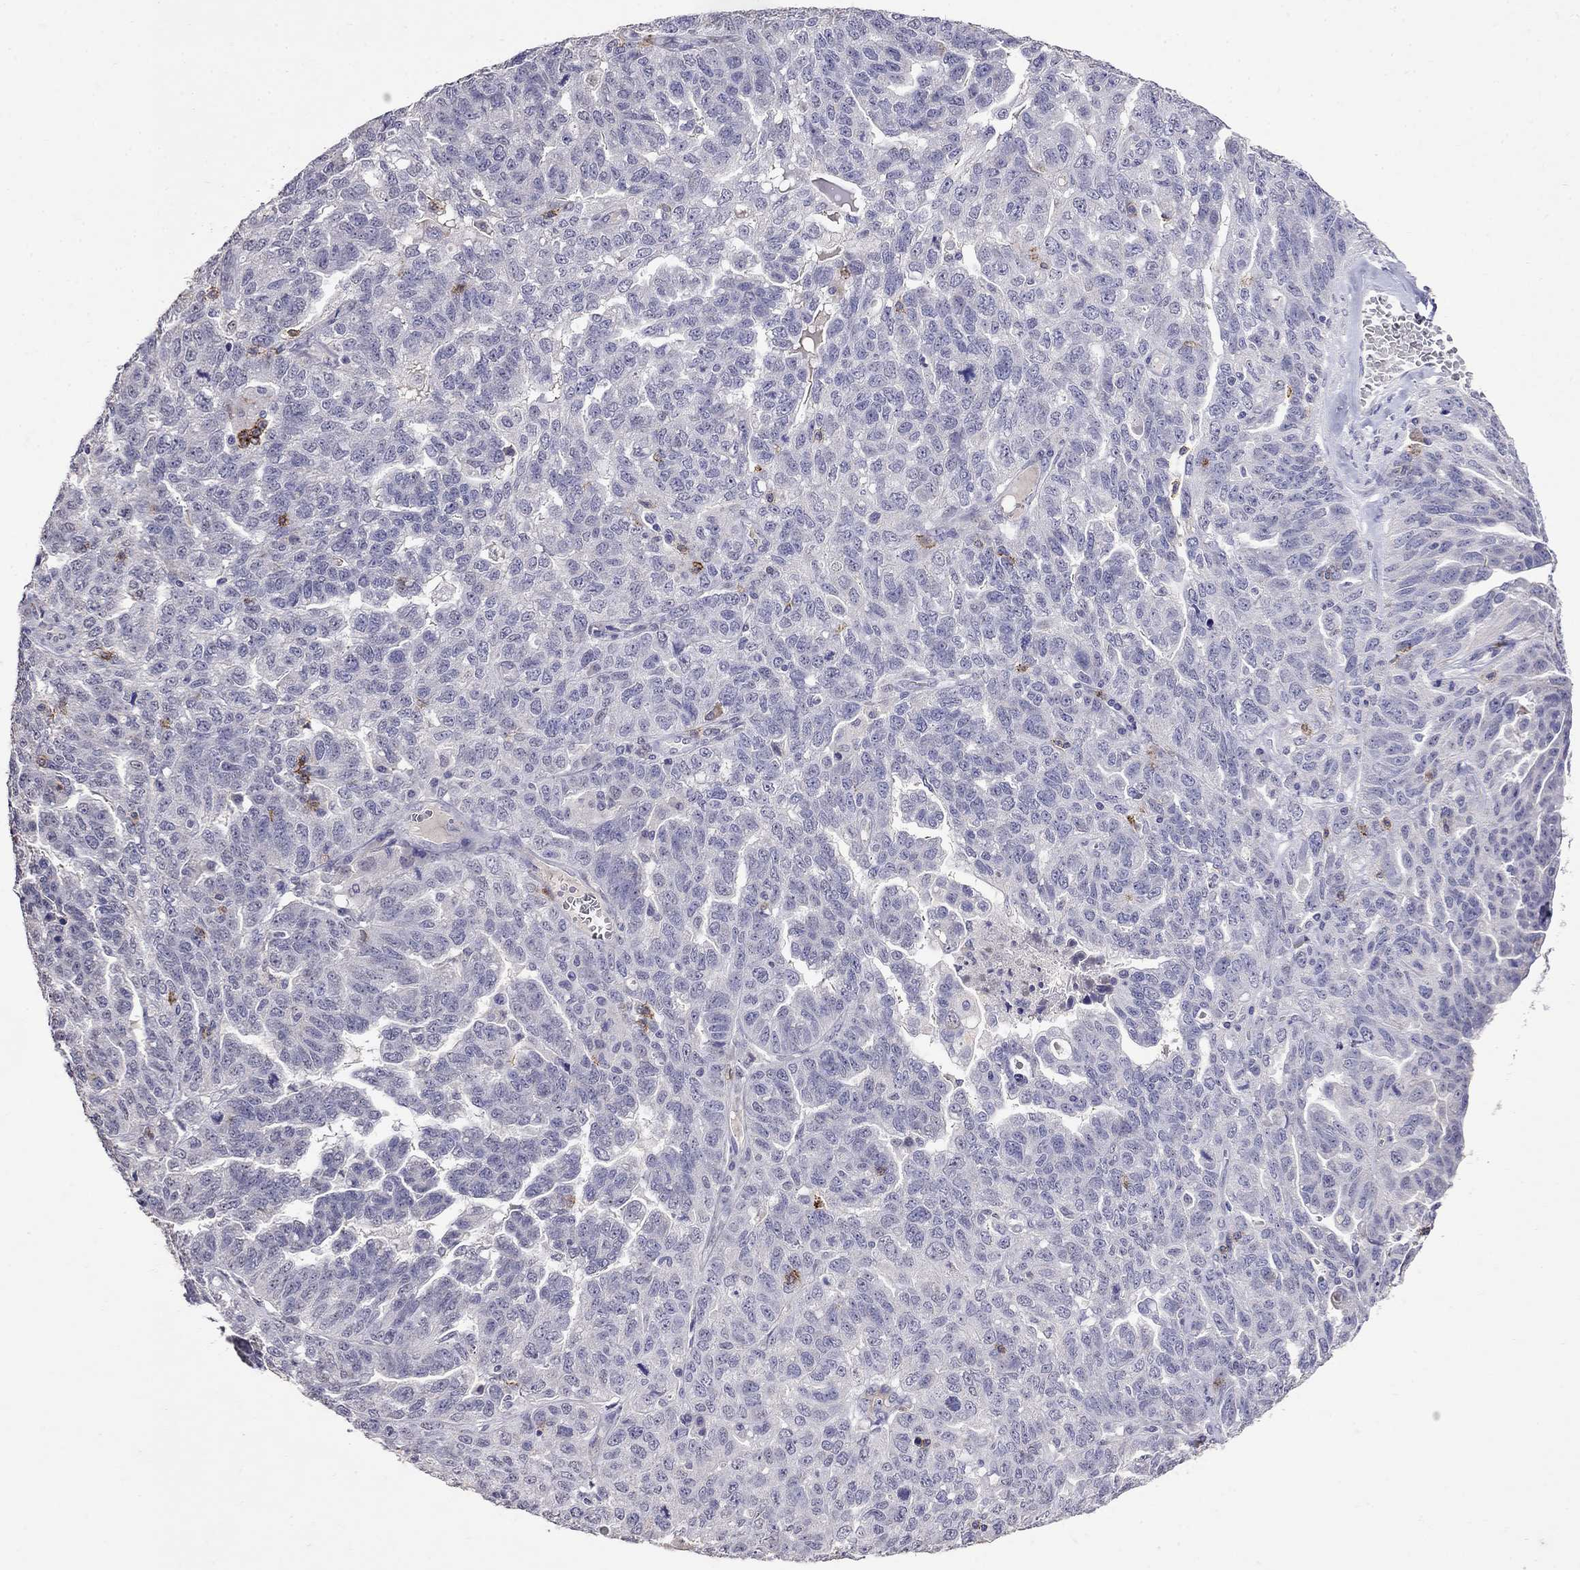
{"staining": {"intensity": "negative", "quantity": "none", "location": "none"}, "tissue": "ovarian cancer", "cell_type": "Tumor cells", "image_type": "cancer", "snomed": [{"axis": "morphology", "description": "Cystadenocarcinoma, serous, NOS"}, {"axis": "topography", "description": "Ovary"}], "caption": "Immunohistochemistry of human ovarian cancer reveals no staining in tumor cells.", "gene": "CD8B", "patient": {"sex": "female", "age": 71}}